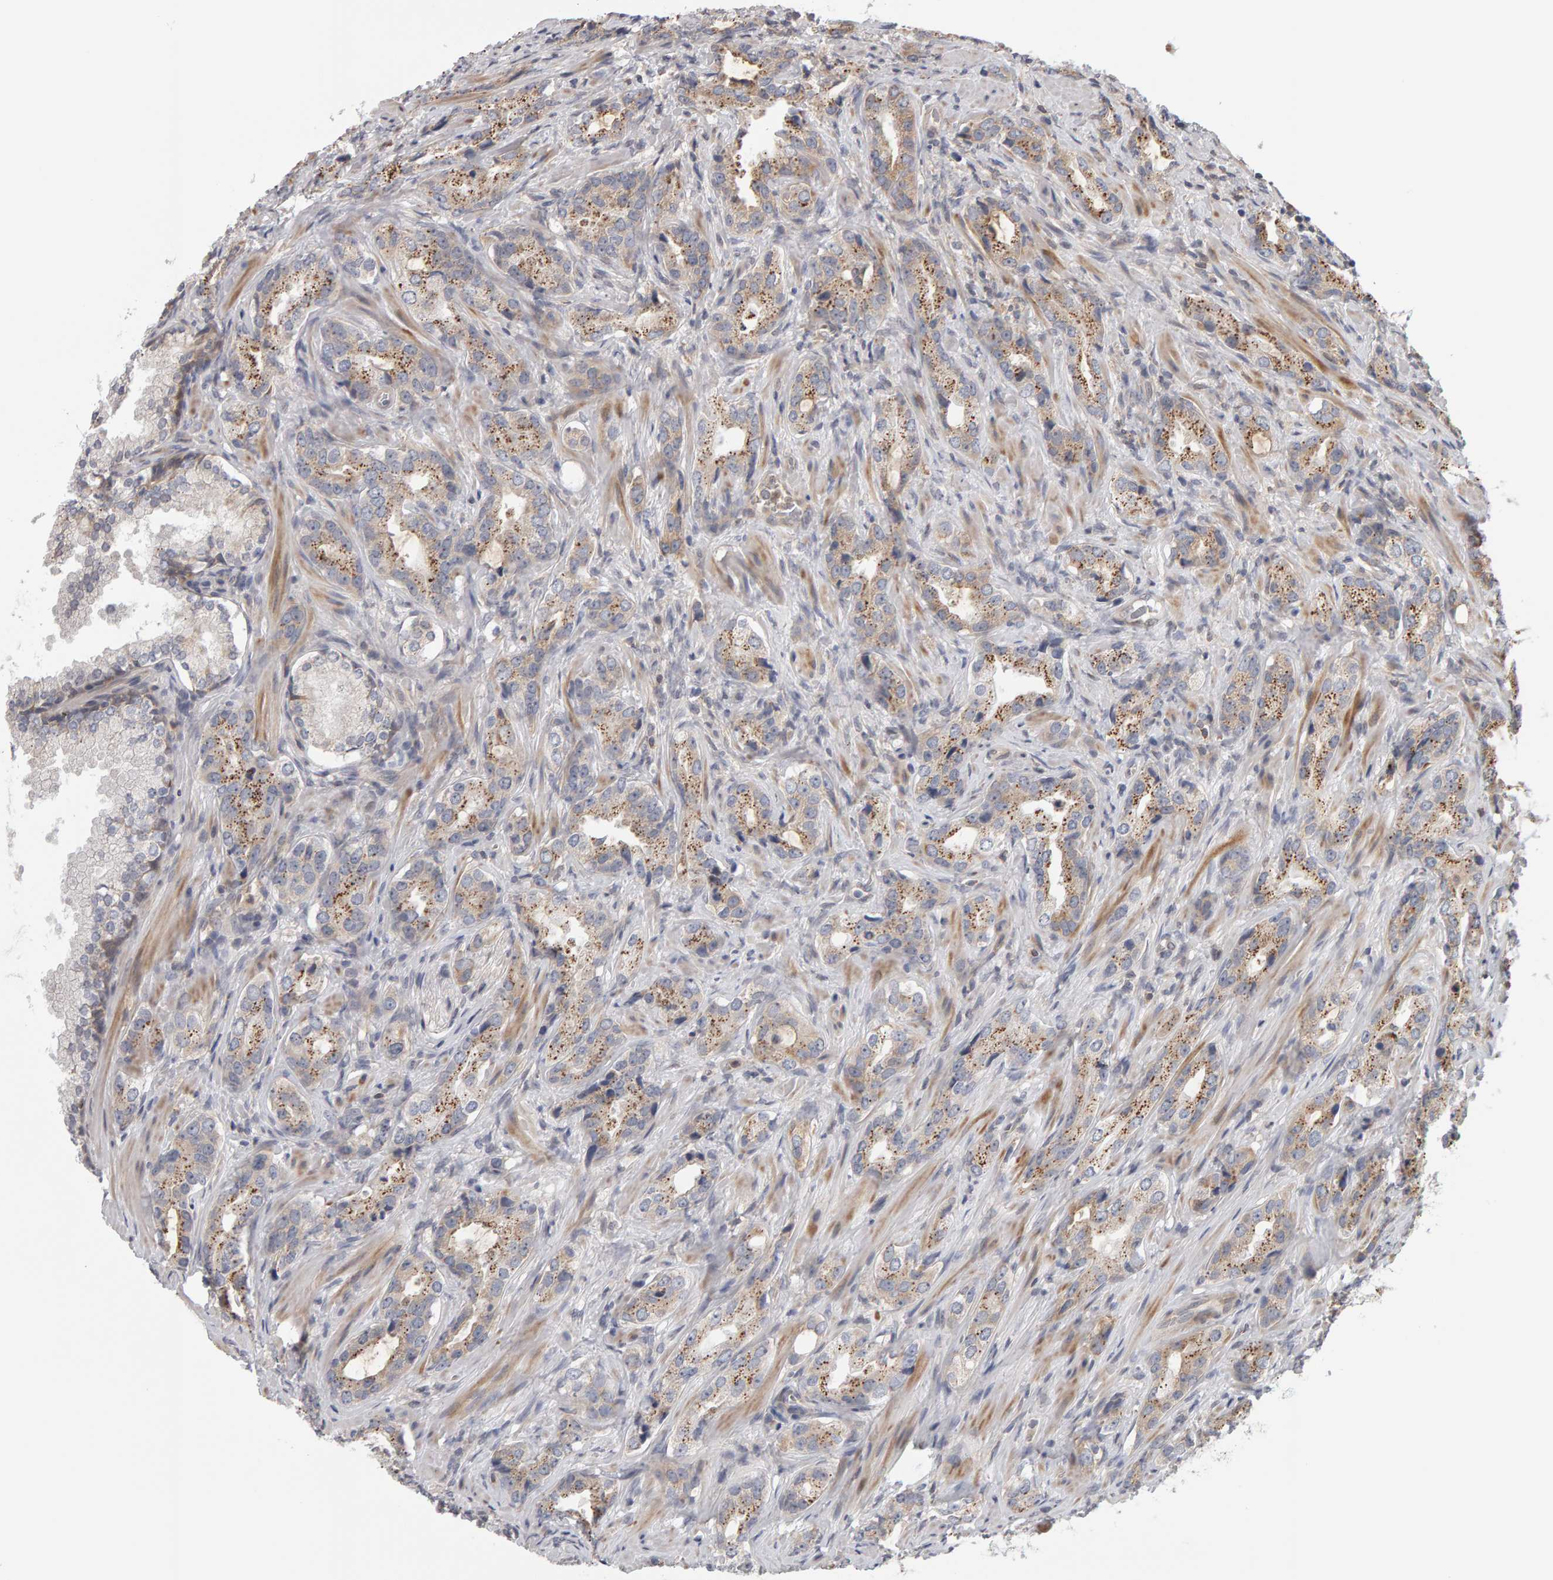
{"staining": {"intensity": "weak", "quantity": ">75%", "location": "cytoplasmic/membranous"}, "tissue": "prostate cancer", "cell_type": "Tumor cells", "image_type": "cancer", "snomed": [{"axis": "morphology", "description": "Adenocarcinoma, High grade"}, {"axis": "topography", "description": "Prostate"}], "caption": "Prostate cancer was stained to show a protein in brown. There is low levels of weak cytoplasmic/membranous staining in about >75% of tumor cells.", "gene": "MSRA", "patient": {"sex": "male", "age": 63}}